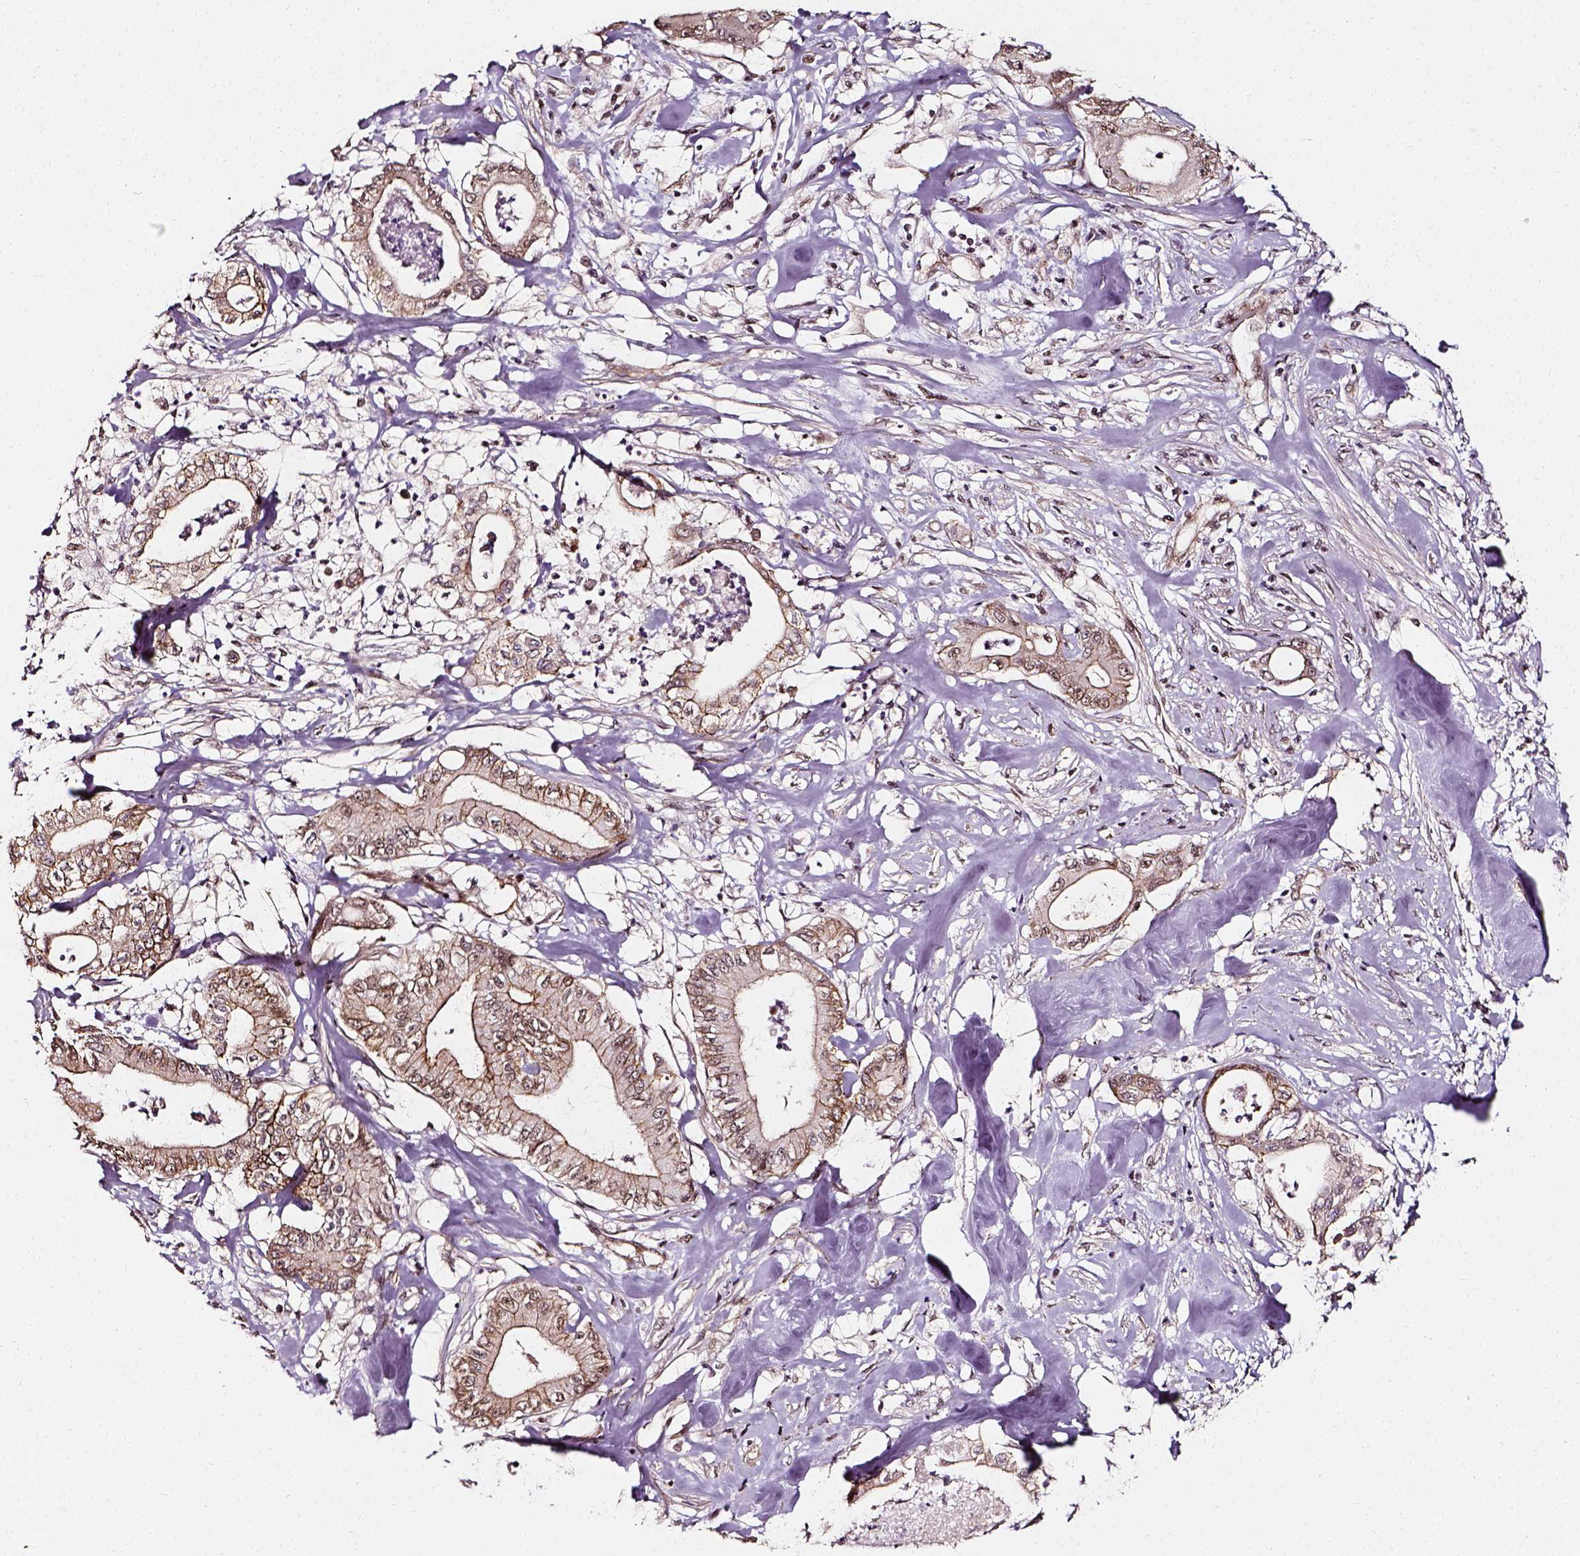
{"staining": {"intensity": "moderate", "quantity": "<25%", "location": "nuclear"}, "tissue": "pancreatic cancer", "cell_type": "Tumor cells", "image_type": "cancer", "snomed": [{"axis": "morphology", "description": "Adenocarcinoma, NOS"}, {"axis": "topography", "description": "Pancreas"}], "caption": "This is a histology image of immunohistochemistry staining of adenocarcinoma (pancreatic), which shows moderate staining in the nuclear of tumor cells.", "gene": "NACC1", "patient": {"sex": "male", "age": 71}}